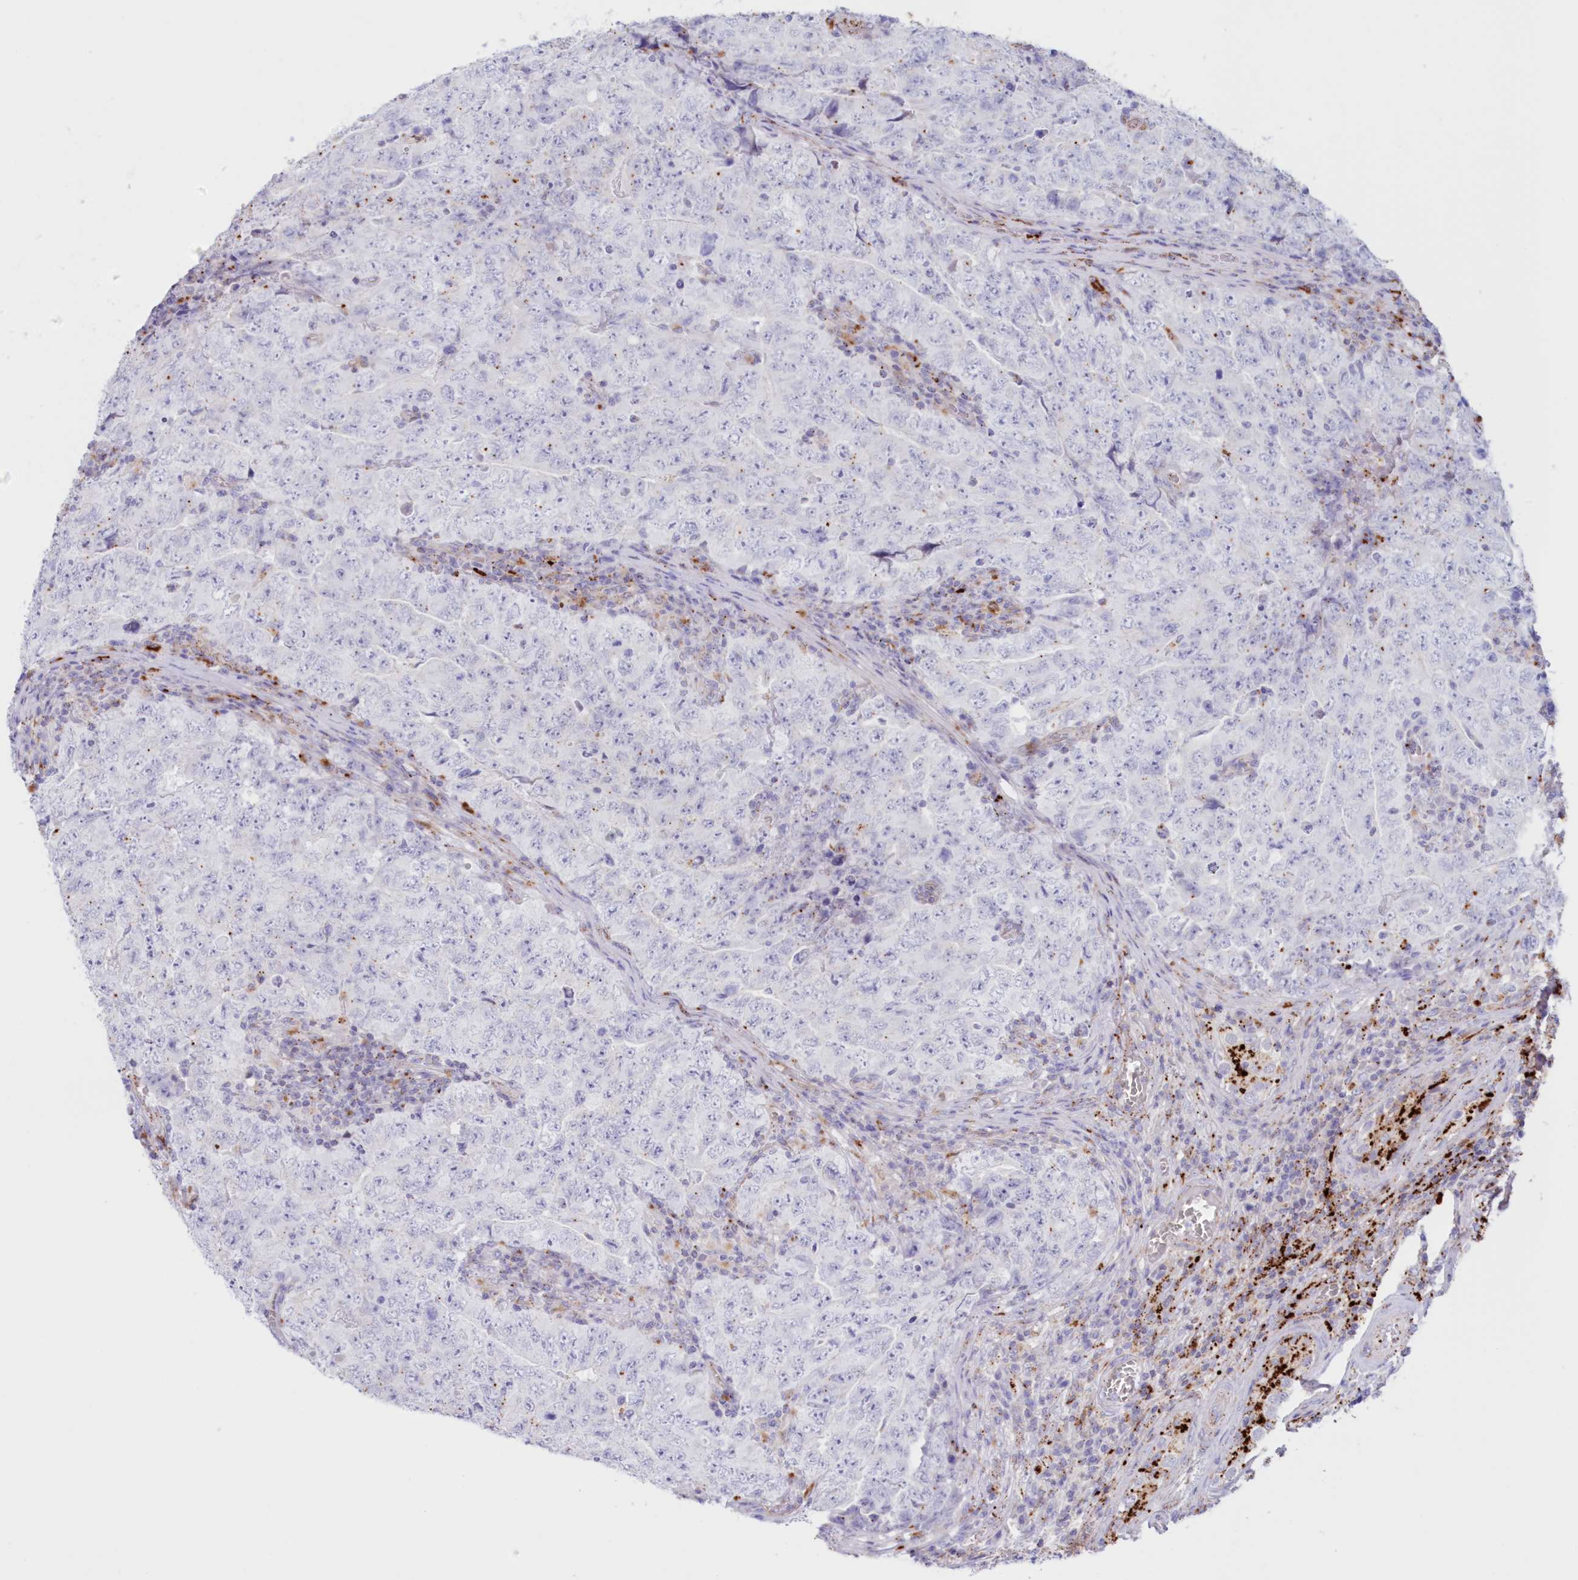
{"staining": {"intensity": "negative", "quantity": "none", "location": "none"}, "tissue": "testis cancer", "cell_type": "Tumor cells", "image_type": "cancer", "snomed": [{"axis": "morphology", "description": "Carcinoma, Embryonal, NOS"}, {"axis": "topography", "description": "Testis"}], "caption": "Protein analysis of testis cancer (embryonal carcinoma) displays no significant expression in tumor cells. (IHC, brightfield microscopy, high magnification).", "gene": "TPP1", "patient": {"sex": "male", "age": 26}}